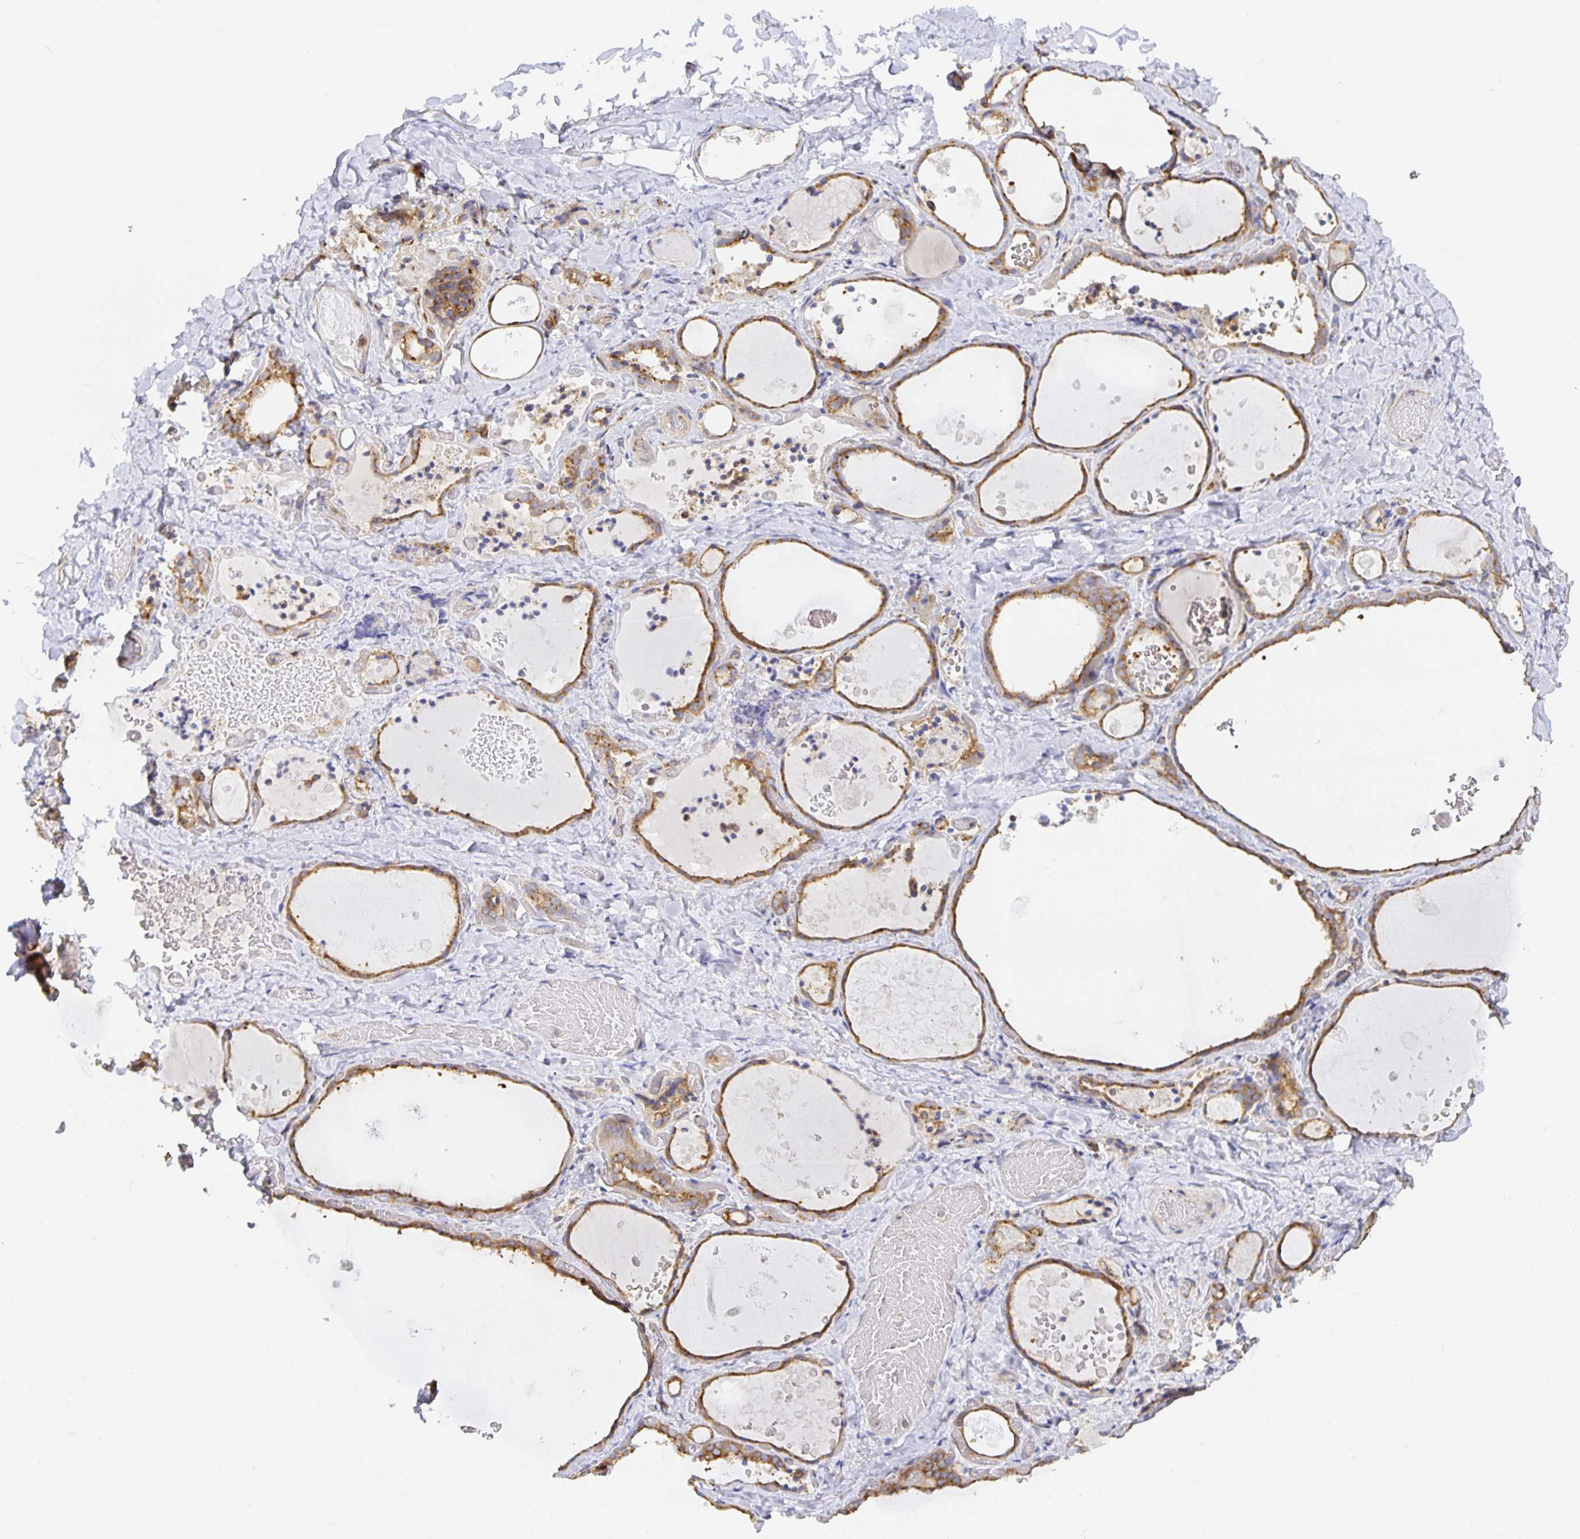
{"staining": {"intensity": "moderate", "quantity": ">75%", "location": "cytoplasmic/membranous"}, "tissue": "thyroid gland", "cell_type": "Glandular cells", "image_type": "normal", "snomed": [{"axis": "morphology", "description": "Normal tissue, NOS"}, {"axis": "topography", "description": "Thyroid gland"}], "caption": "Glandular cells display medium levels of moderate cytoplasmic/membranous expression in approximately >75% of cells in unremarkable human thyroid gland.", "gene": "USO1", "patient": {"sex": "female", "age": 56}}